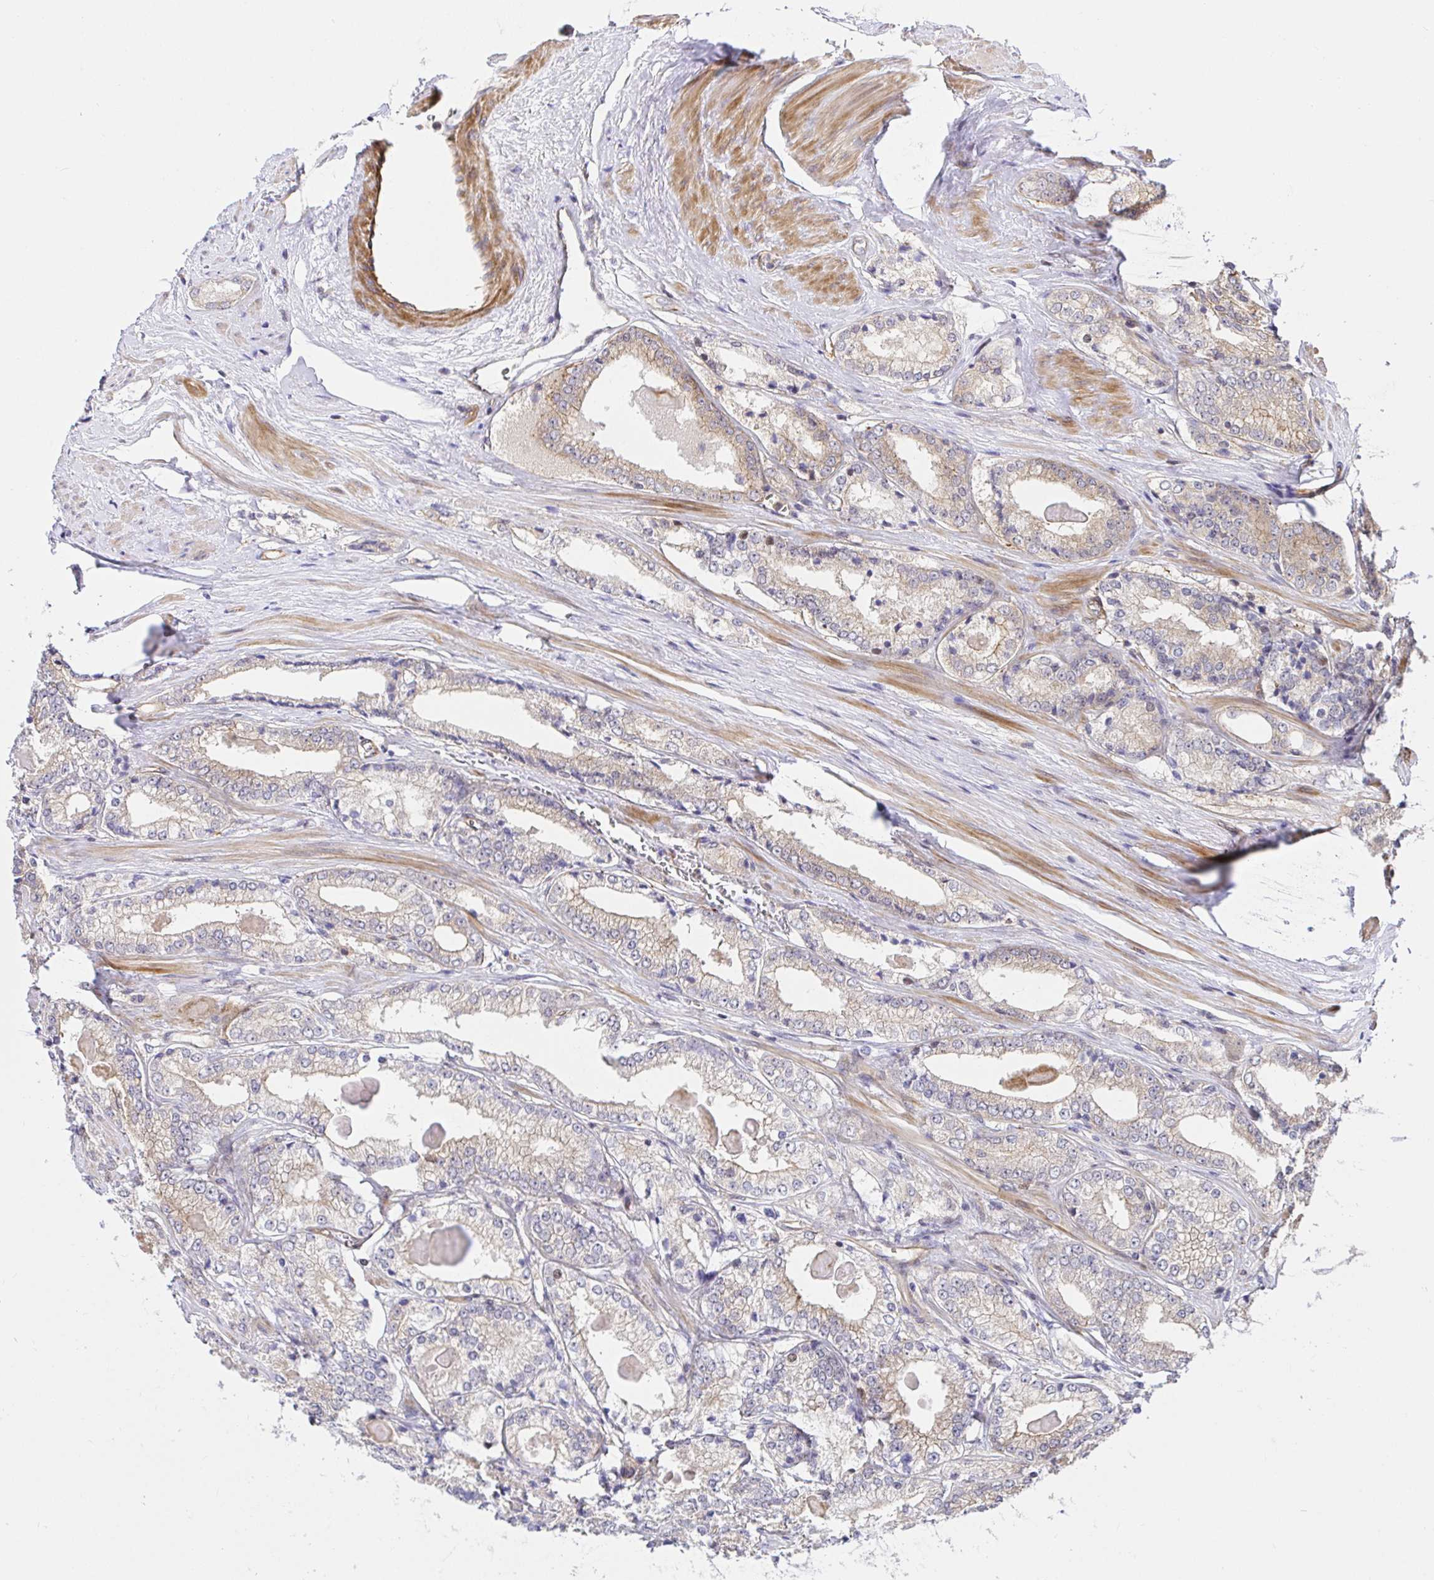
{"staining": {"intensity": "weak", "quantity": "25%-75%", "location": "cytoplasmic/membranous"}, "tissue": "prostate cancer", "cell_type": "Tumor cells", "image_type": "cancer", "snomed": [{"axis": "morphology", "description": "Adenocarcinoma, NOS"}, {"axis": "morphology", "description": "Adenocarcinoma, Low grade"}, {"axis": "topography", "description": "Prostate"}], "caption": "This is a photomicrograph of immunohistochemistry (IHC) staining of prostate adenocarcinoma, which shows weak positivity in the cytoplasmic/membranous of tumor cells.", "gene": "TRIM55", "patient": {"sex": "male", "age": 68}}